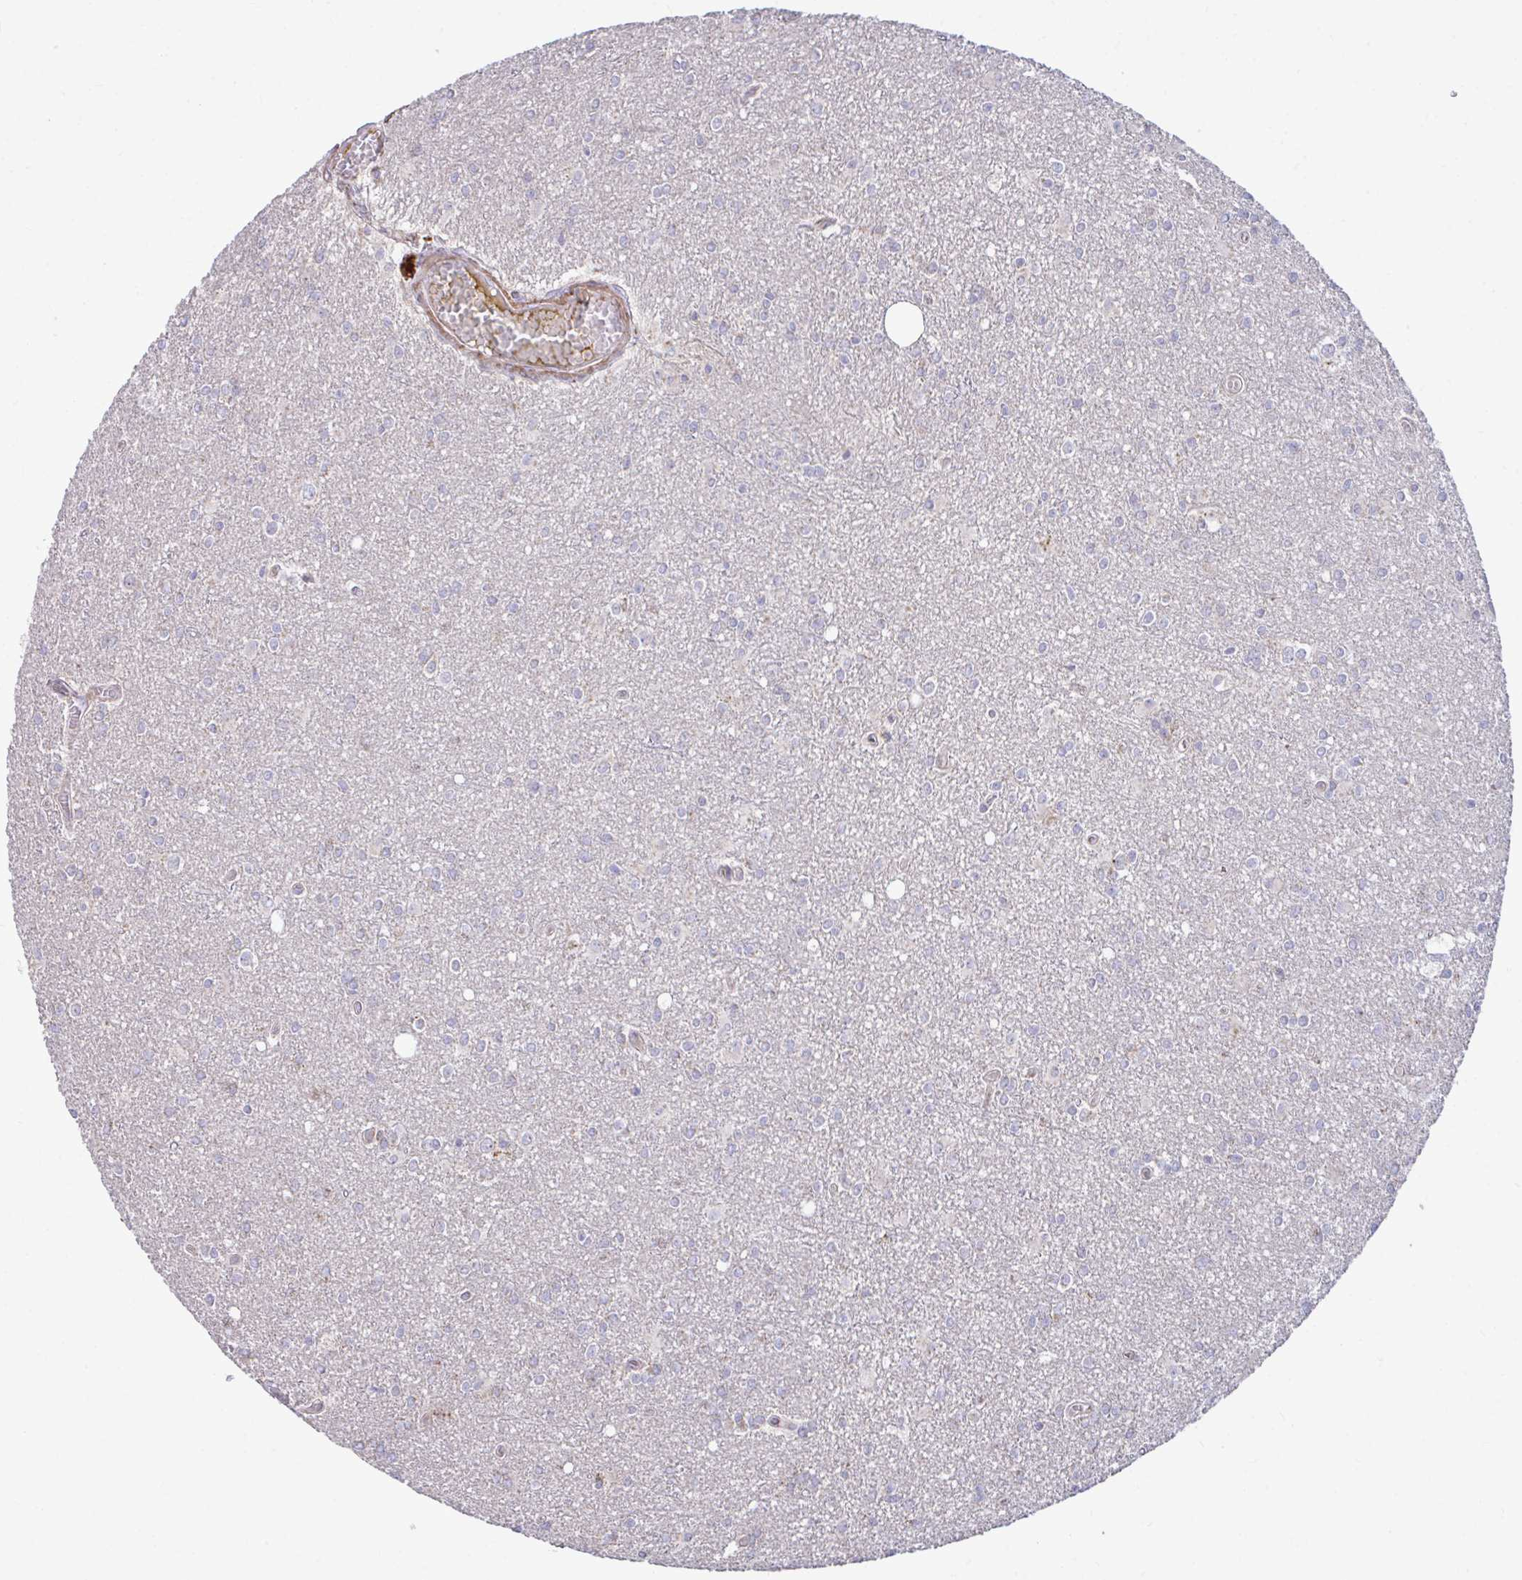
{"staining": {"intensity": "negative", "quantity": "none", "location": "none"}, "tissue": "glioma", "cell_type": "Tumor cells", "image_type": "cancer", "snomed": [{"axis": "morphology", "description": "Glioma, malignant, High grade"}, {"axis": "topography", "description": "Brain"}], "caption": "IHC micrograph of neoplastic tissue: human glioma stained with DAB (3,3'-diaminobenzidine) shows no significant protein staining in tumor cells.", "gene": "SARS2", "patient": {"sex": "male", "age": 48}}